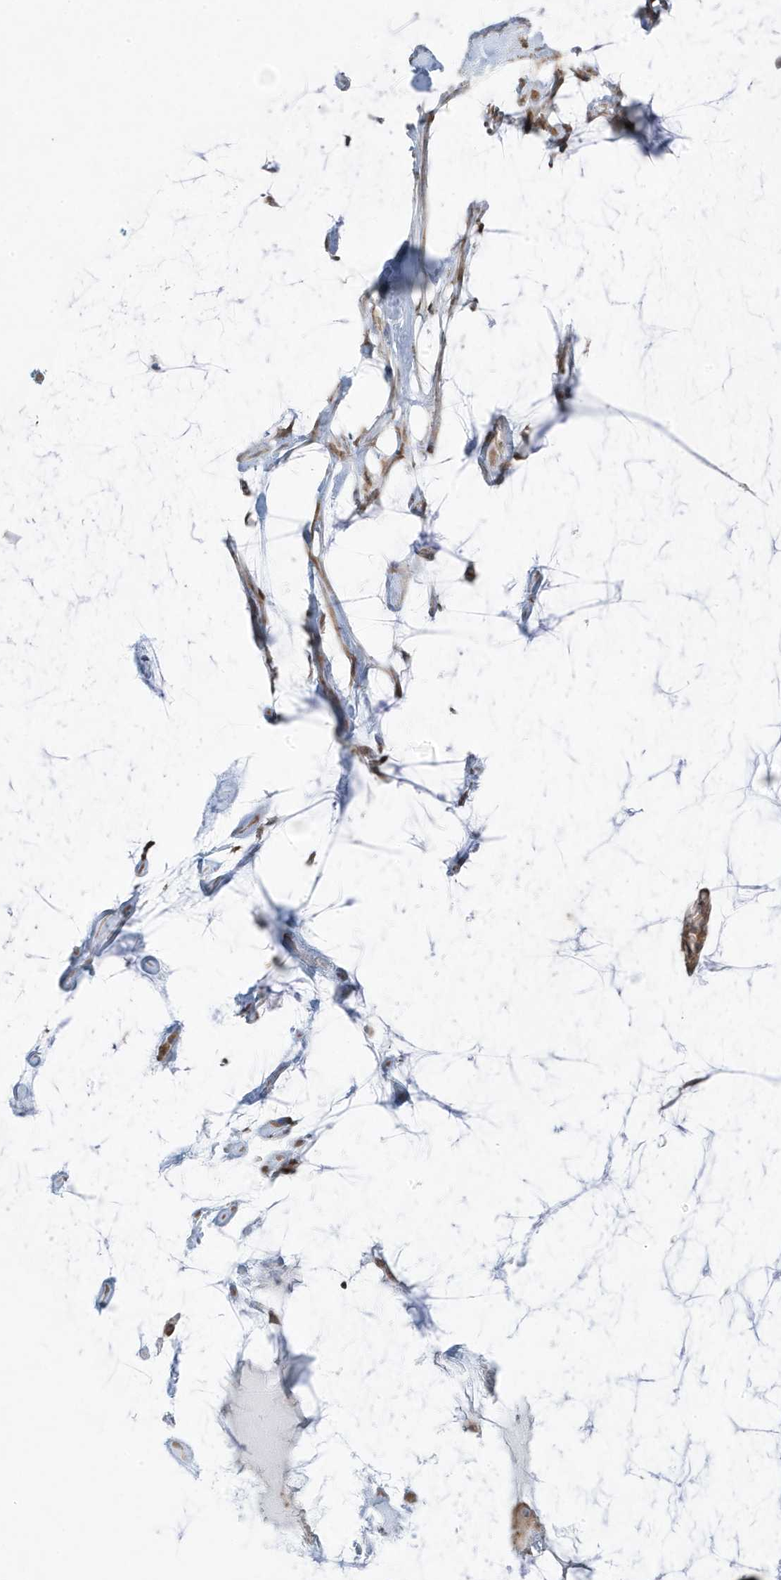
{"staining": {"intensity": "weak", "quantity": "25%-75%", "location": "cytoplasmic/membranous"}, "tissue": "ovarian cancer", "cell_type": "Tumor cells", "image_type": "cancer", "snomed": [{"axis": "morphology", "description": "Cystadenocarcinoma, mucinous, NOS"}, {"axis": "topography", "description": "Ovary"}], "caption": "Human ovarian cancer (mucinous cystadenocarcinoma) stained with a protein marker shows weak staining in tumor cells.", "gene": "ZNF654", "patient": {"sex": "female", "age": 39}}